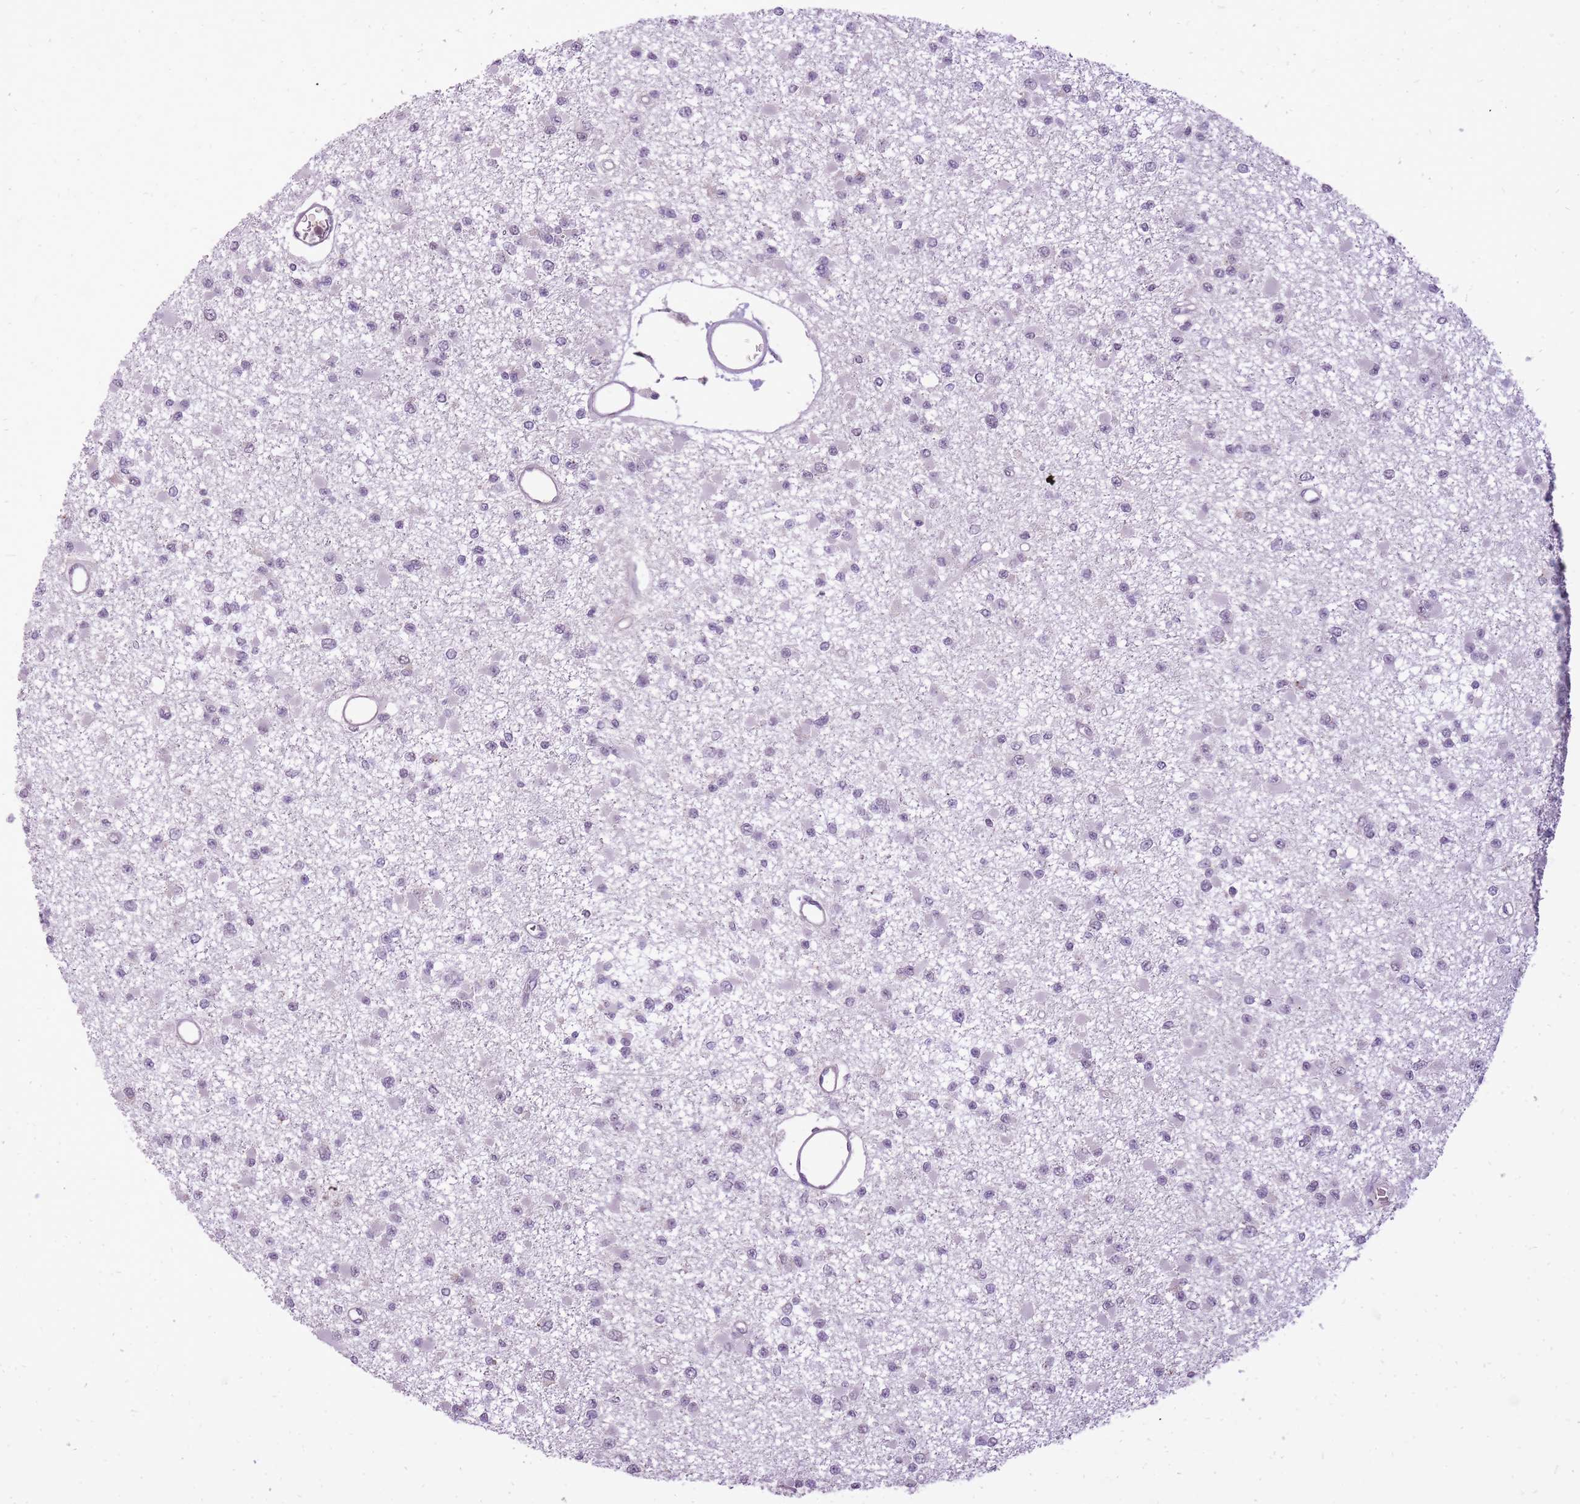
{"staining": {"intensity": "negative", "quantity": "none", "location": "none"}, "tissue": "glioma", "cell_type": "Tumor cells", "image_type": "cancer", "snomed": [{"axis": "morphology", "description": "Glioma, malignant, Low grade"}, {"axis": "topography", "description": "Brain"}], "caption": "Immunohistochemical staining of low-grade glioma (malignant) displays no significant expression in tumor cells.", "gene": "TIGD1", "patient": {"sex": "female", "age": 22}}